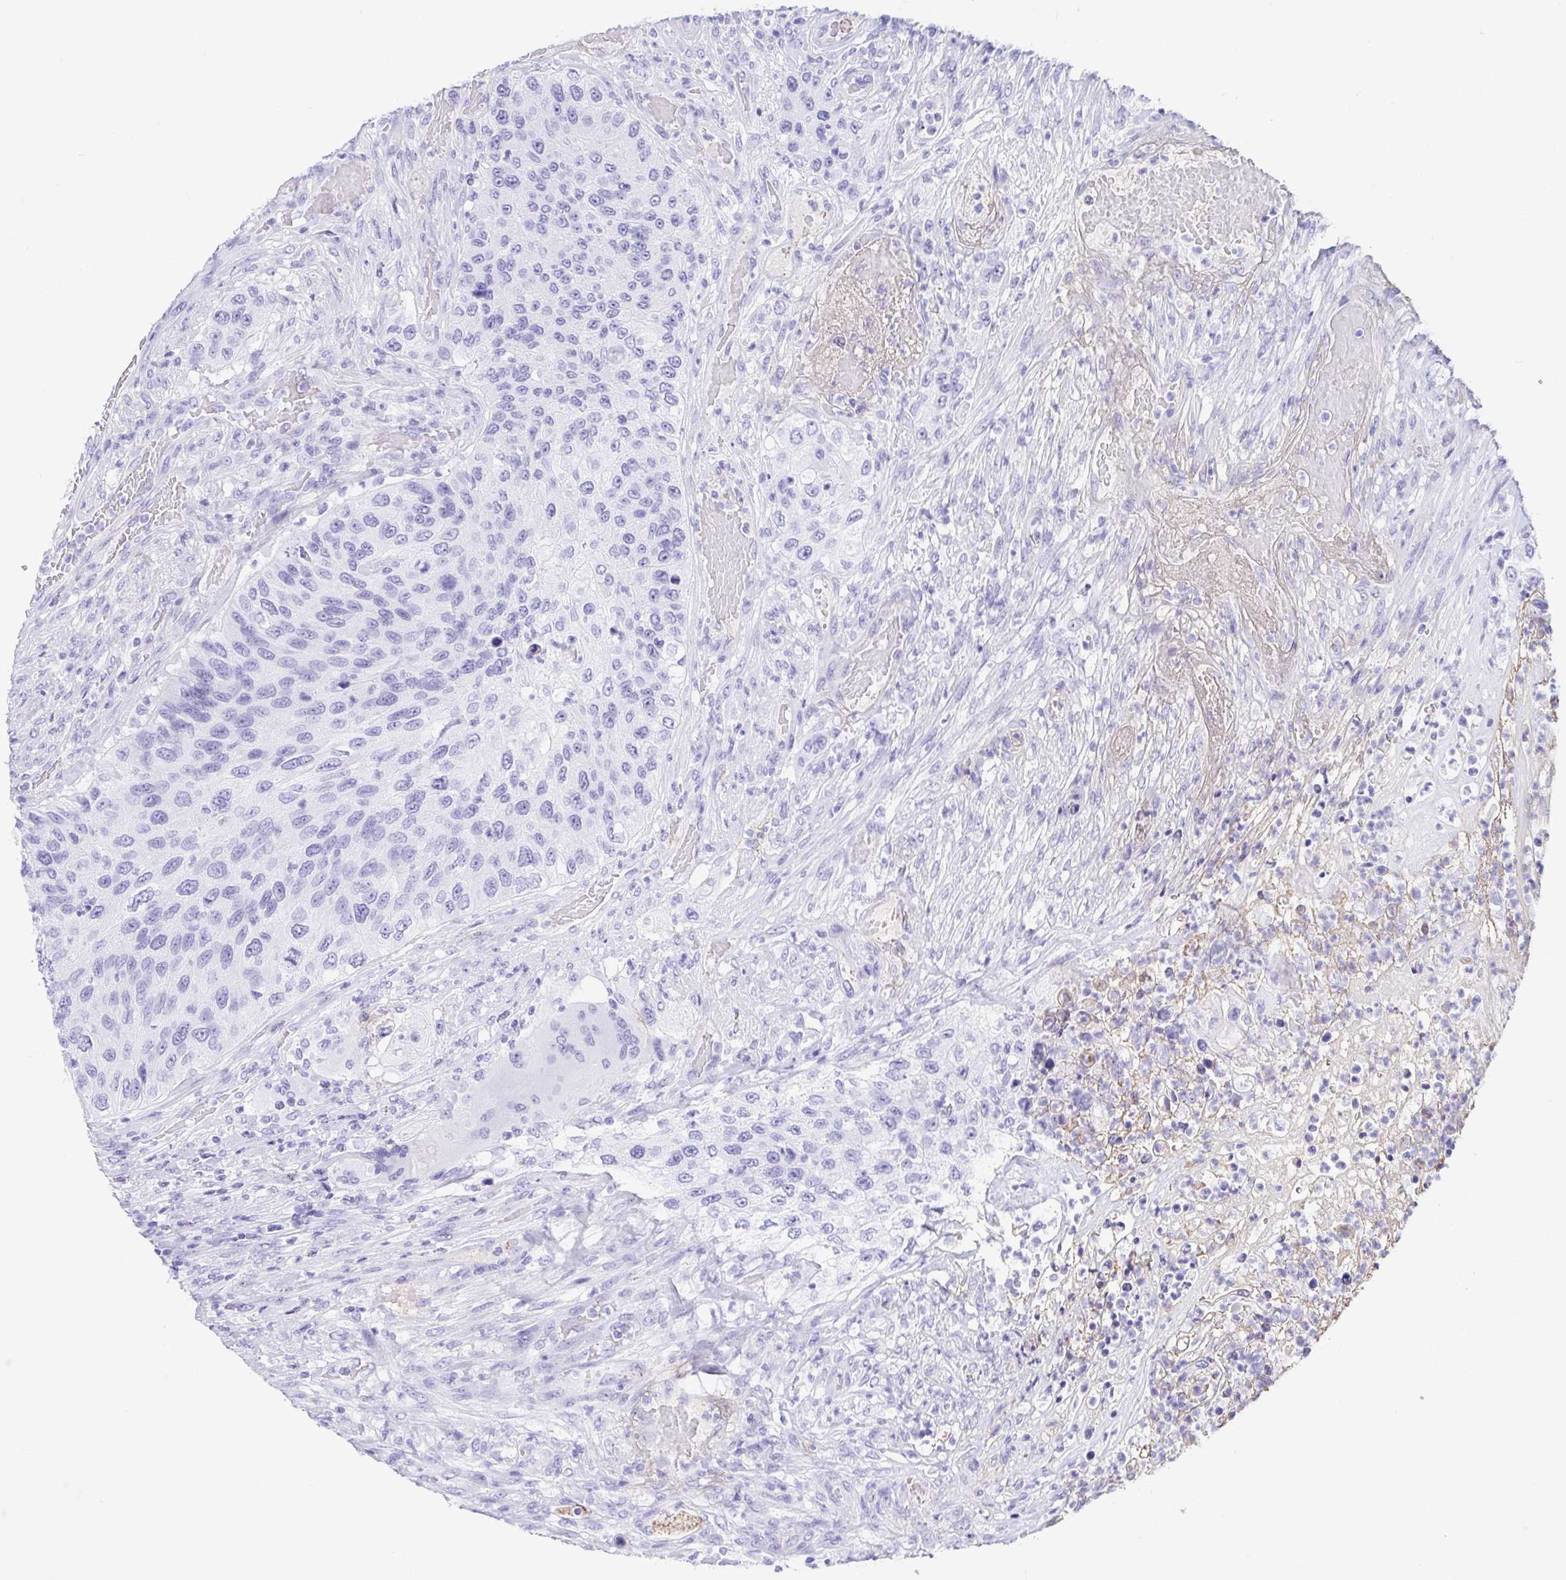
{"staining": {"intensity": "negative", "quantity": "none", "location": "none"}, "tissue": "urothelial cancer", "cell_type": "Tumor cells", "image_type": "cancer", "snomed": [{"axis": "morphology", "description": "Urothelial carcinoma, High grade"}, {"axis": "topography", "description": "Urinary bladder"}], "caption": "Tumor cells are negative for brown protein staining in high-grade urothelial carcinoma.", "gene": "GKN1", "patient": {"sex": "female", "age": 60}}